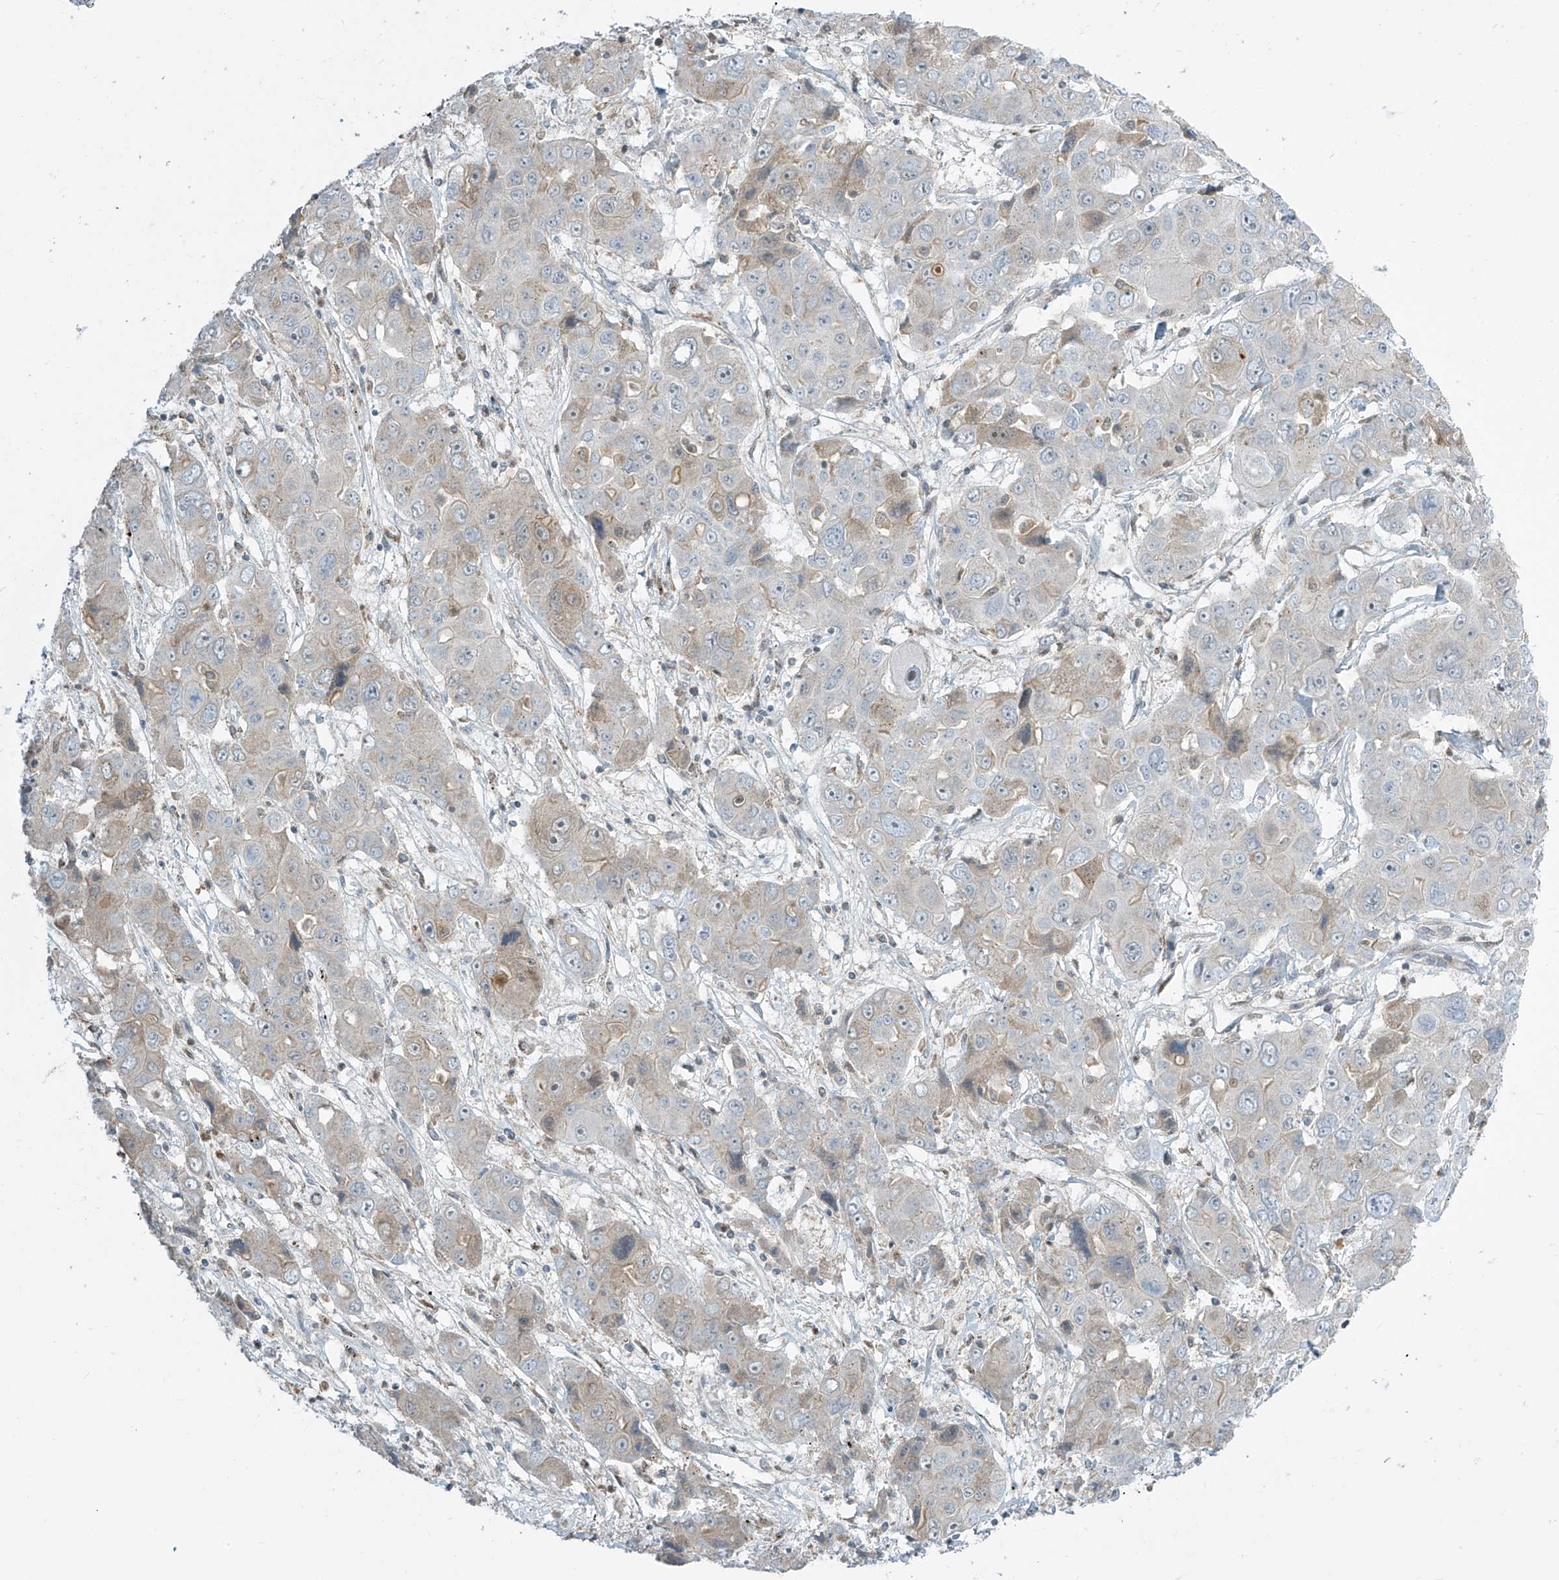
{"staining": {"intensity": "weak", "quantity": "<25%", "location": "cytoplasmic/membranous"}, "tissue": "liver cancer", "cell_type": "Tumor cells", "image_type": "cancer", "snomed": [{"axis": "morphology", "description": "Cholangiocarcinoma"}, {"axis": "topography", "description": "Liver"}], "caption": "DAB immunohistochemical staining of cholangiocarcinoma (liver) displays no significant positivity in tumor cells.", "gene": "PARVG", "patient": {"sex": "male", "age": 67}}